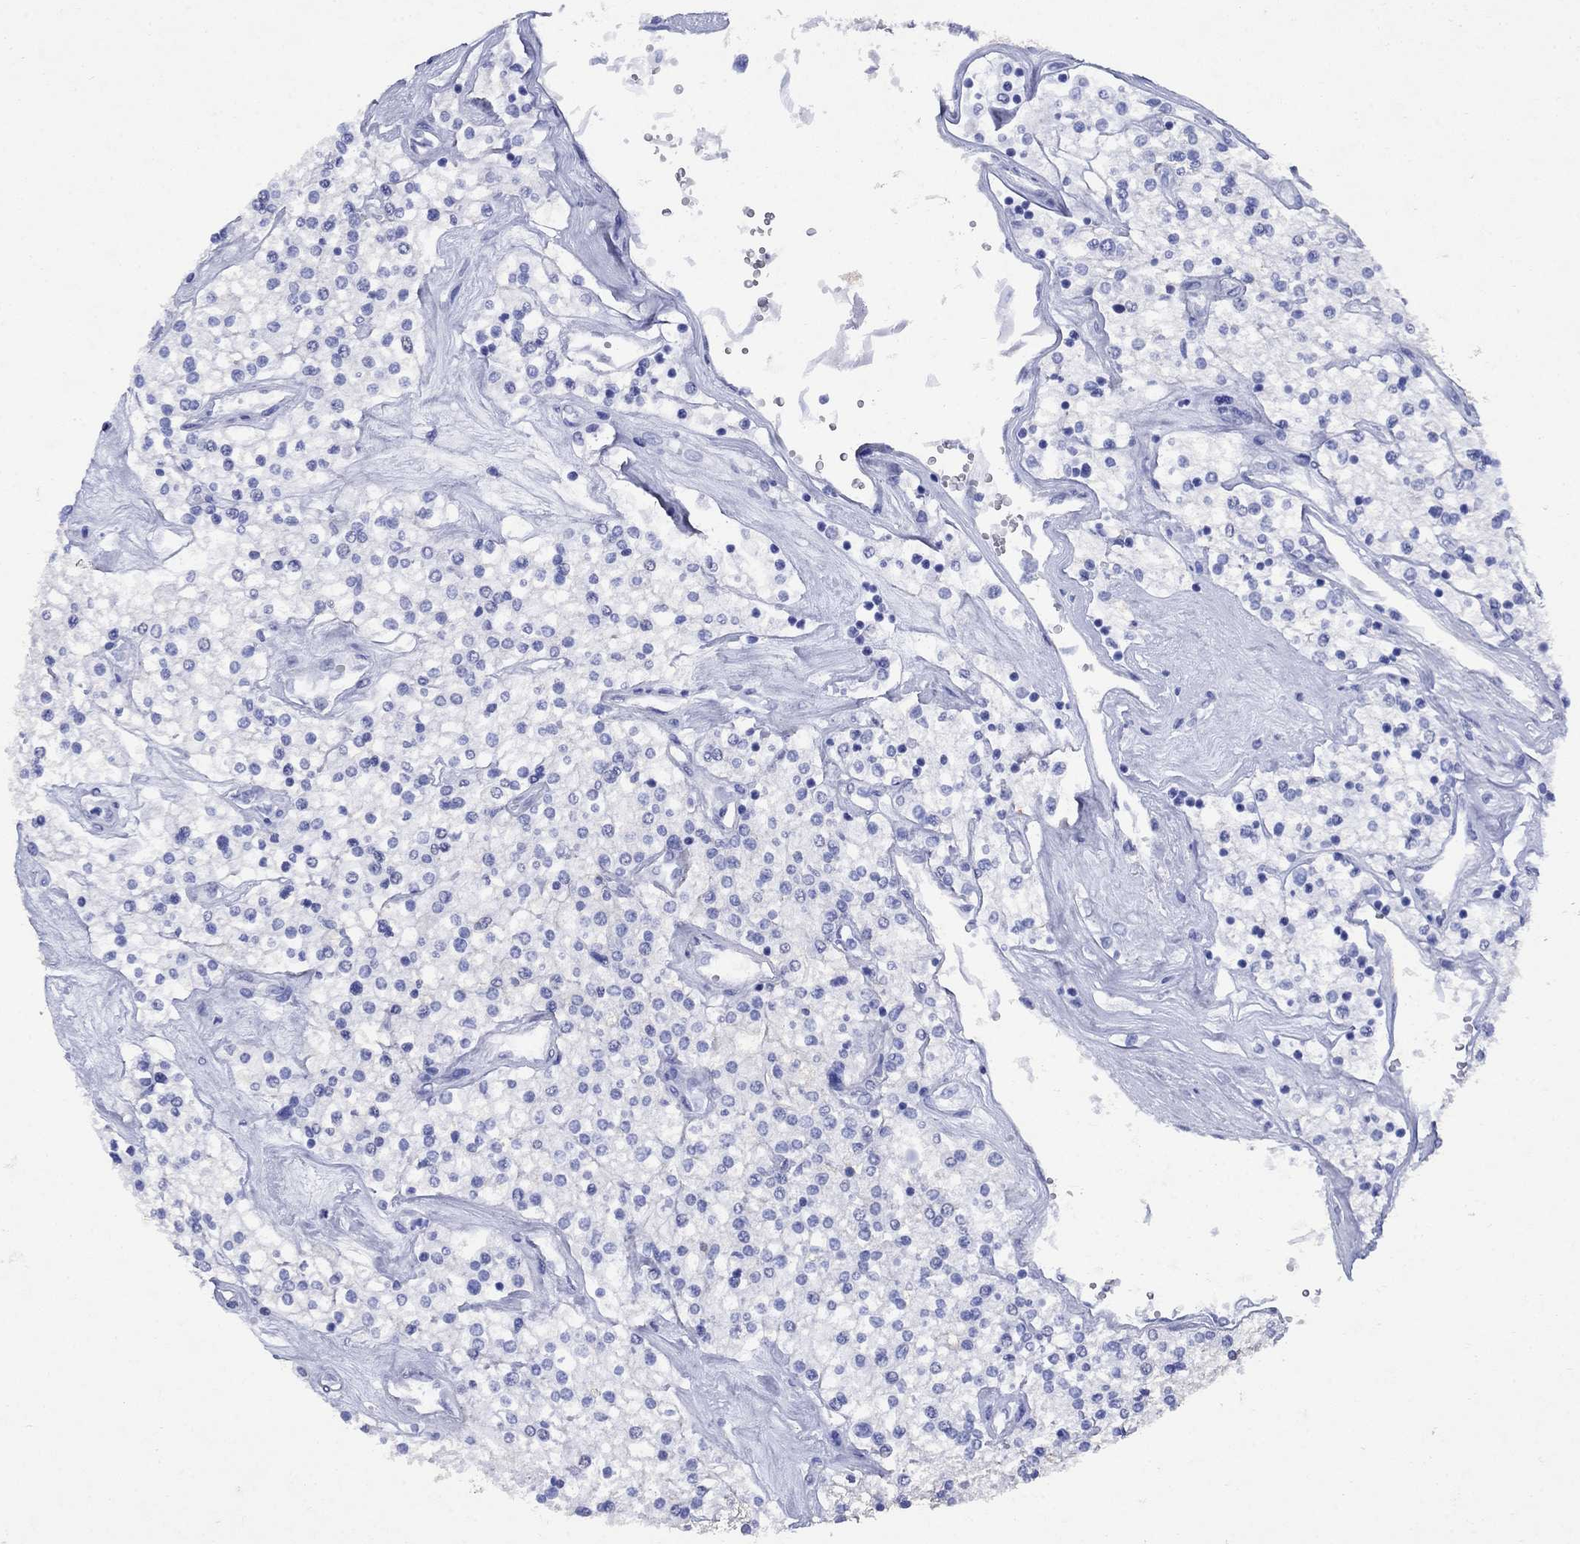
{"staining": {"intensity": "negative", "quantity": "none", "location": "none"}, "tissue": "renal cancer", "cell_type": "Tumor cells", "image_type": "cancer", "snomed": [{"axis": "morphology", "description": "Adenocarcinoma, NOS"}, {"axis": "topography", "description": "Kidney"}], "caption": "Immunohistochemistry photomicrograph of adenocarcinoma (renal) stained for a protein (brown), which displays no staining in tumor cells.", "gene": "CD1A", "patient": {"sex": "male", "age": 80}}